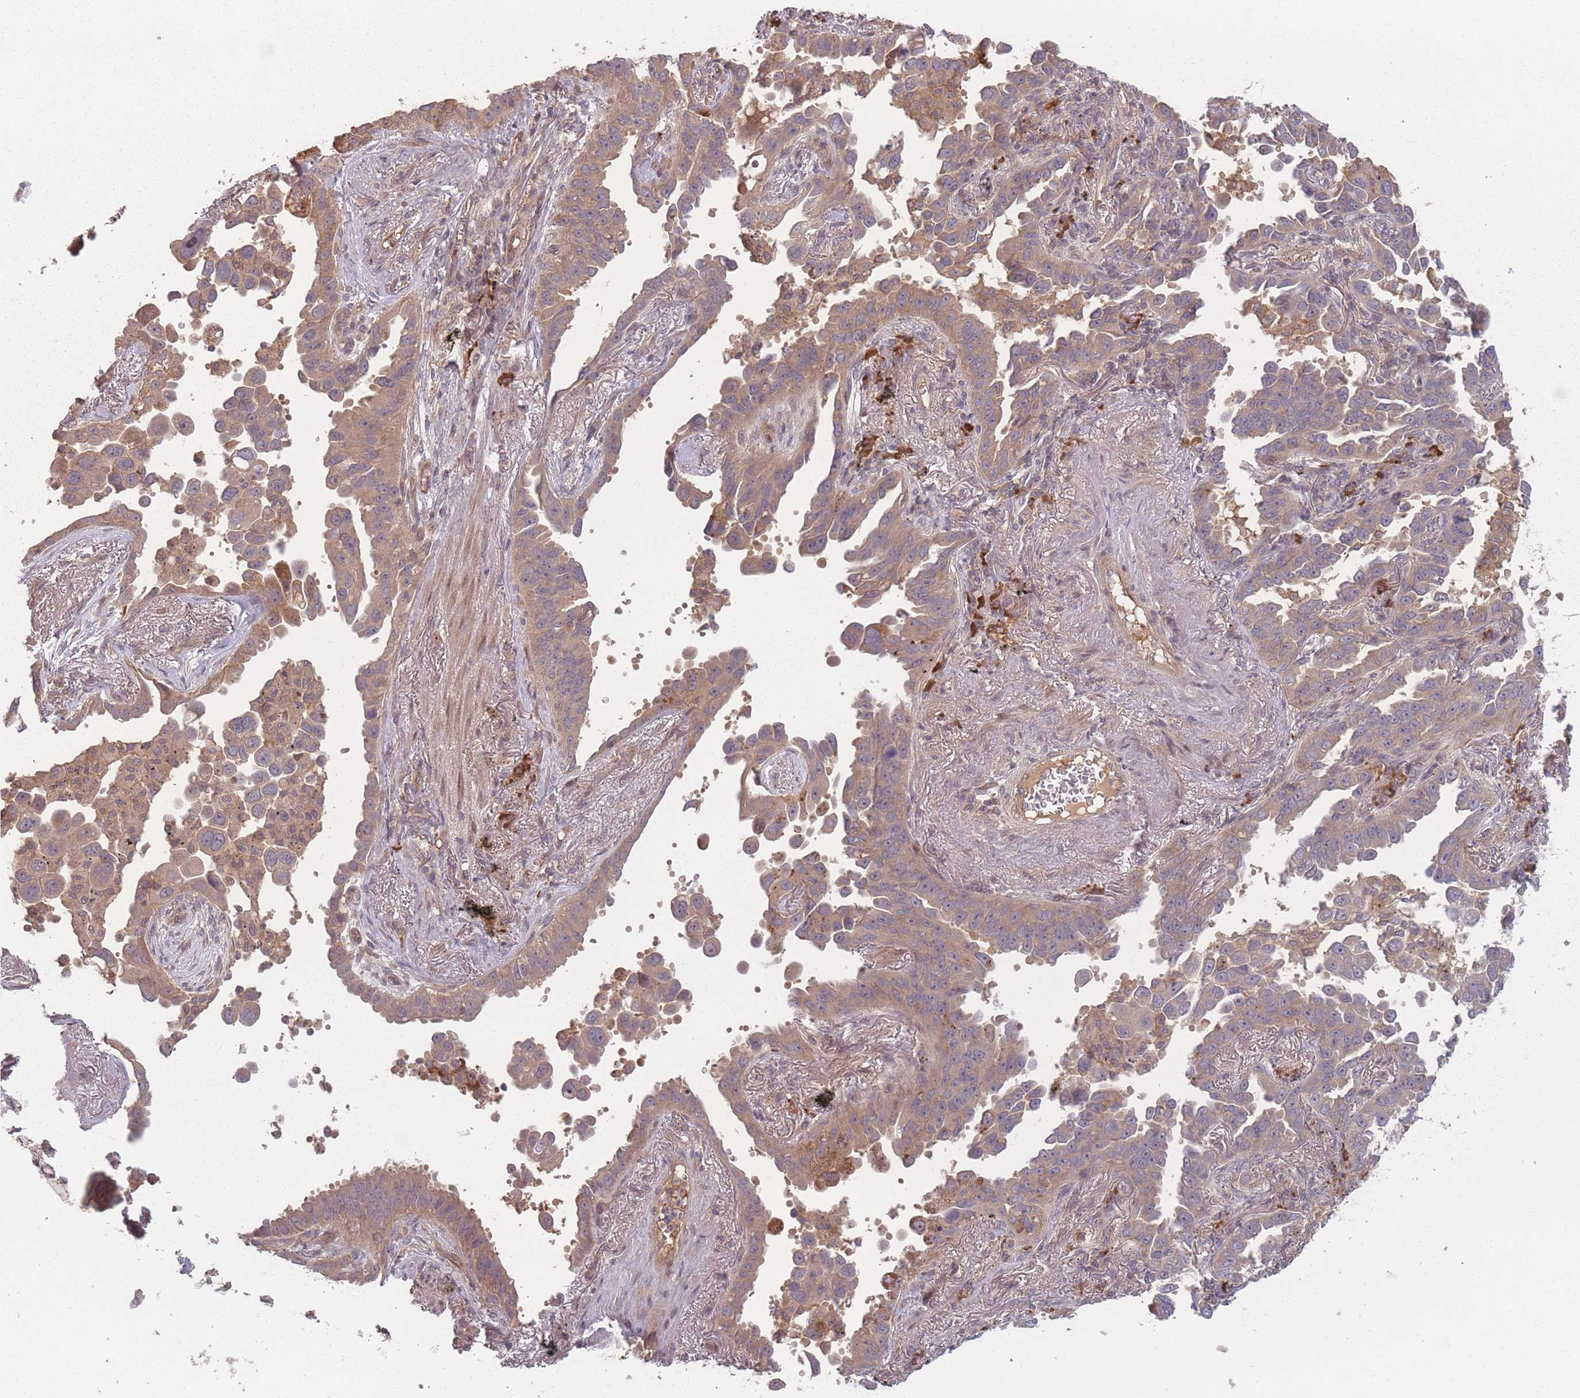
{"staining": {"intensity": "weak", "quantity": ">75%", "location": "cytoplasmic/membranous"}, "tissue": "lung cancer", "cell_type": "Tumor cells", "image_type": "cancer", "snomed": [{"axis": "morphology", "description": "Adenocarcinoma, NOS"}, {"axis": "topography", "description": "Lung"}], "caption": "Immunohistochemical staining of lung adenocarcinoma demonstrates low levels of weak cytoplasmic/membranous expression in approximately >75% of tumor cells.", "gene": "HAGH", "patient": {"sex": "male", "age": 67}}